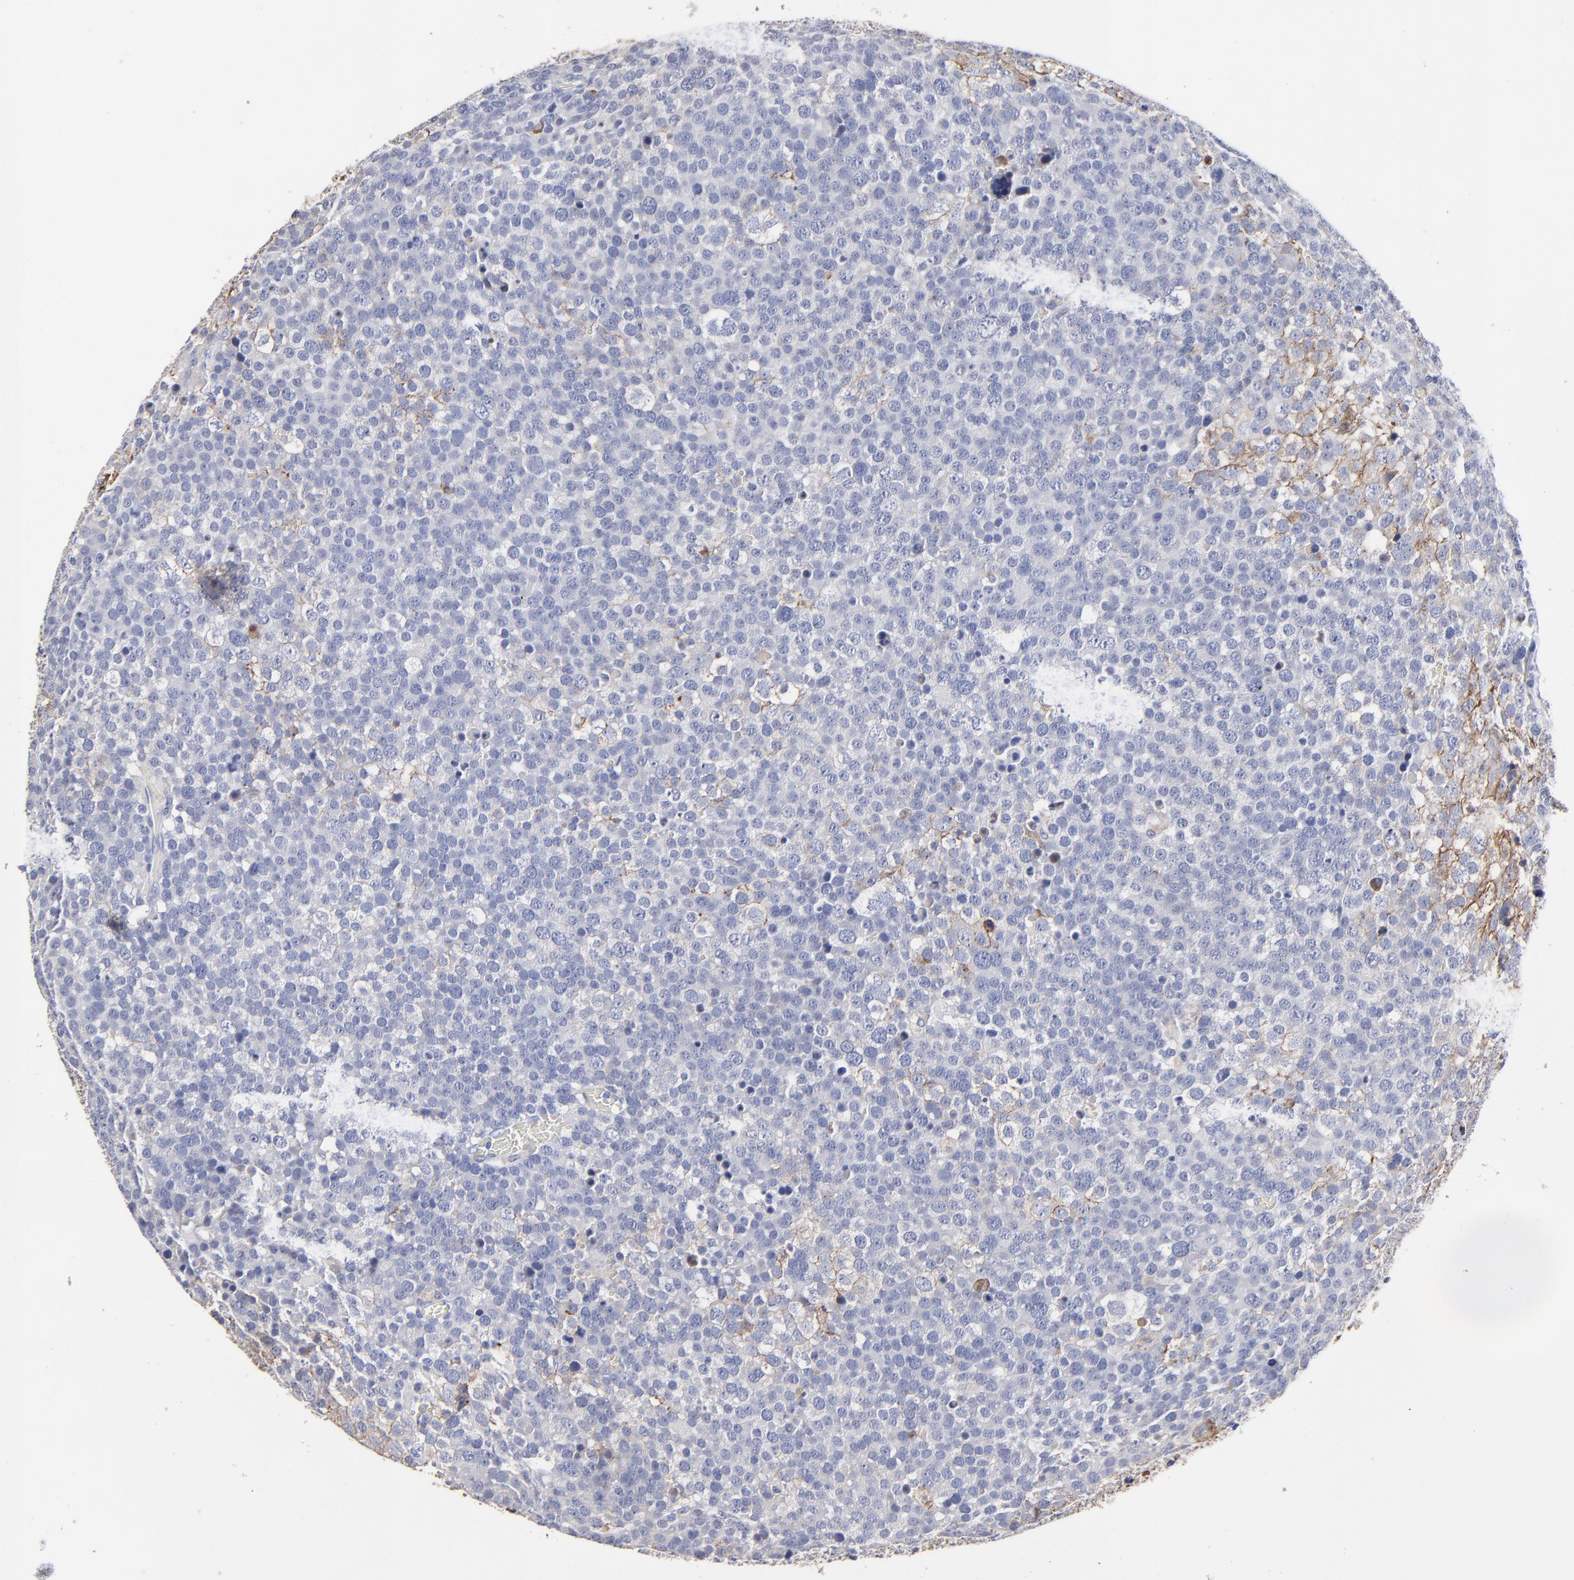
{"staining": {"intensity": "negative", "quantity": "none", "location": "none"}, "tissue": "testis cancer", "cell_type": "Tumor cells", "image_type": "cancer", "snomed": [{"axis": "morphology", "description": "Seminoma, NOS"}, {"axis": "topography", "description": "Testis"}], "caption": "High power microscopy histopathology image of an immunohistochemistry photomicrograph of seminoma (testis), revealing no significant positivity in tumor cells.", "gene": "CXADR", "patient": {"sex": "male", "age": 71}}